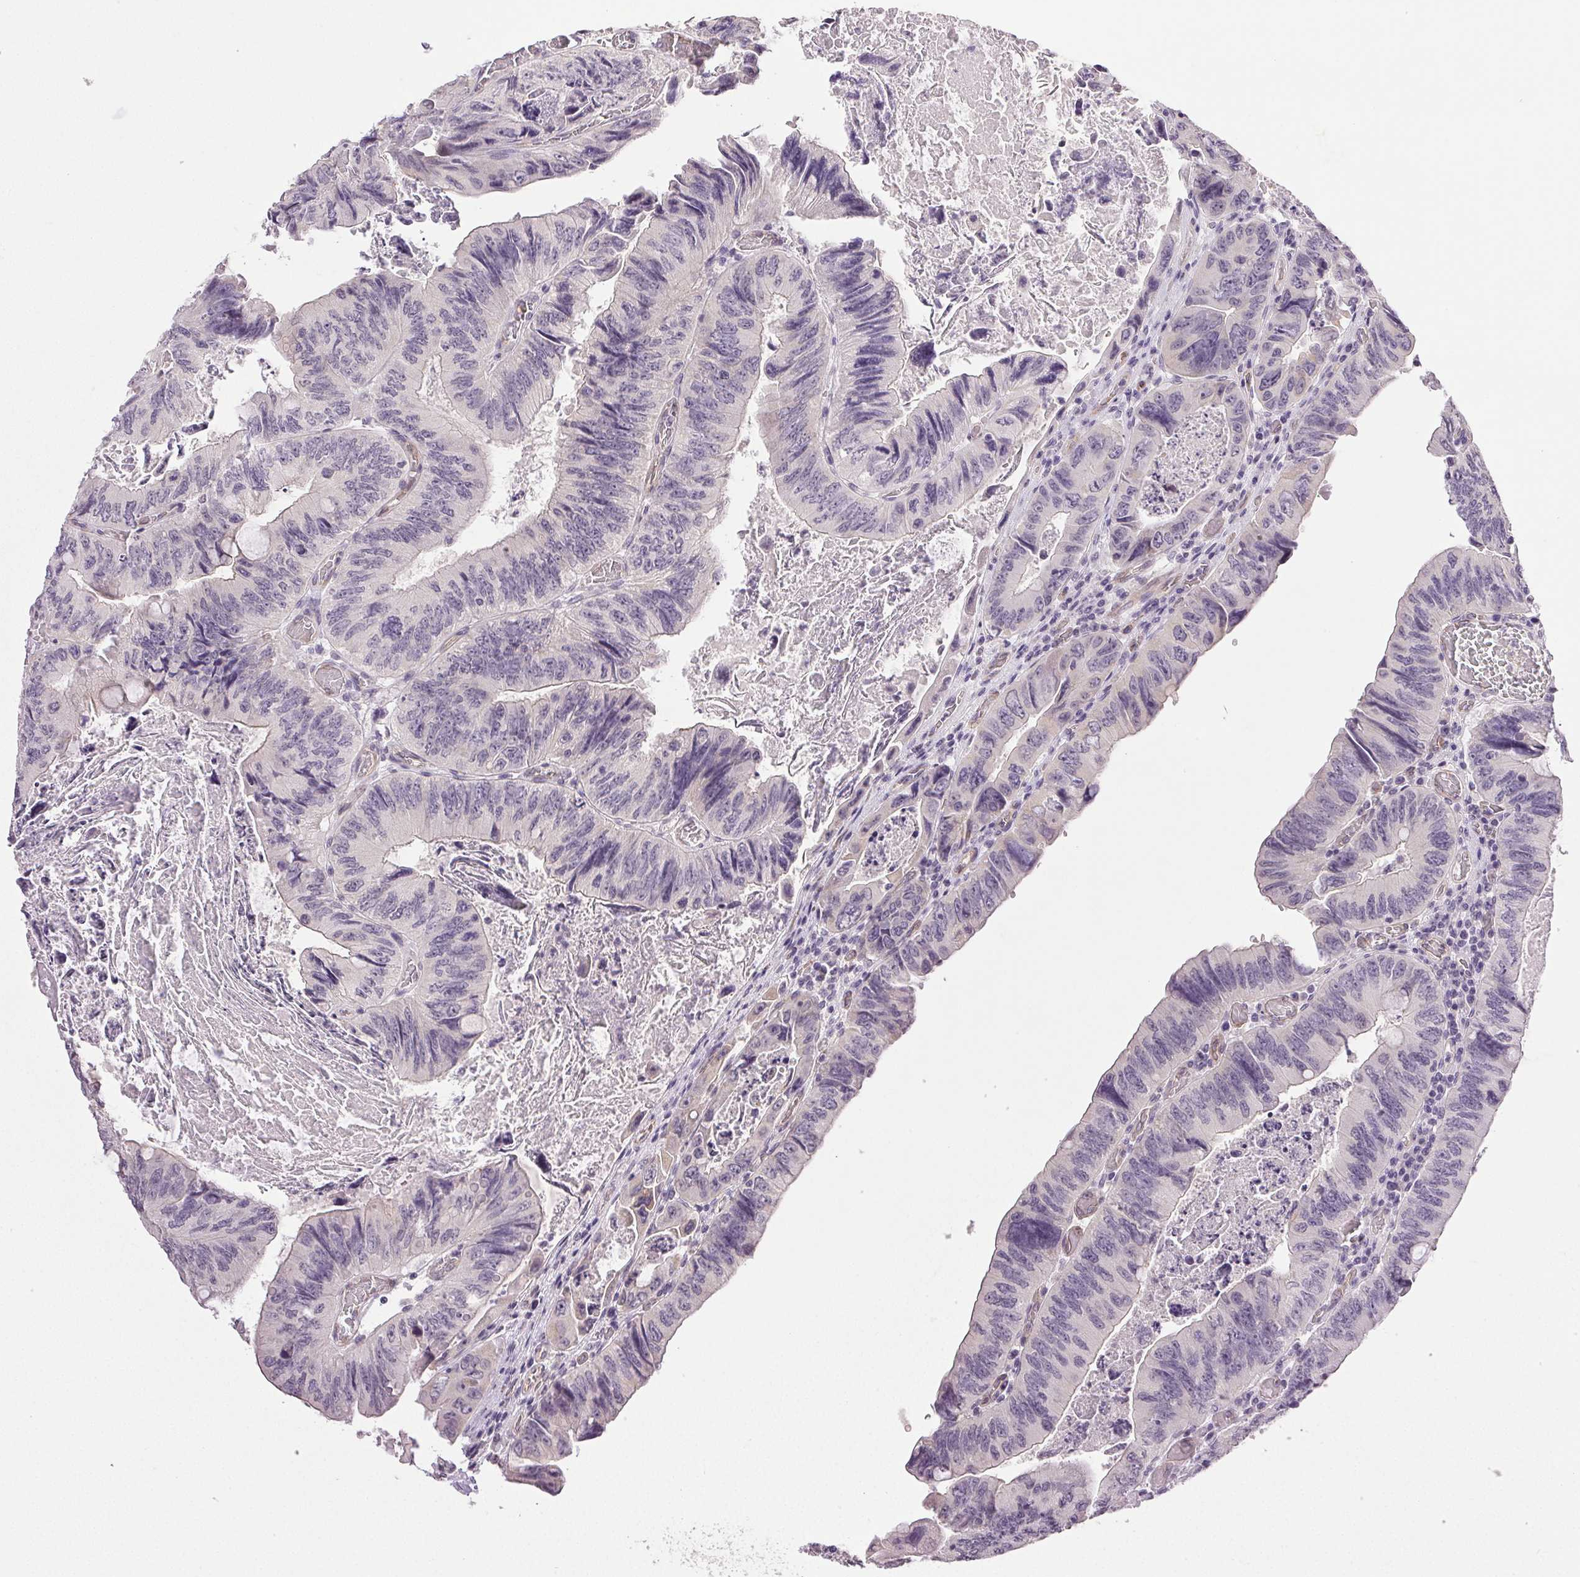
{"staining": {"intensity": "negative", "quantity": "none", "location": "none"}, "tissue": "colorectal cancer", "cell_type": "Tumor cells", "image_type": "cancer", "snomed": [{"axis": "morphology", "description": "Adenocarcinoma, NOS"}, {"axis": "topography", "description": "Colon"}], "caption": "Tumor cells are negative for protein expression in human colorectal adenocarcinoma.", "gene": "PLCB1", "patient": {"sex": "female", "age": 84}}